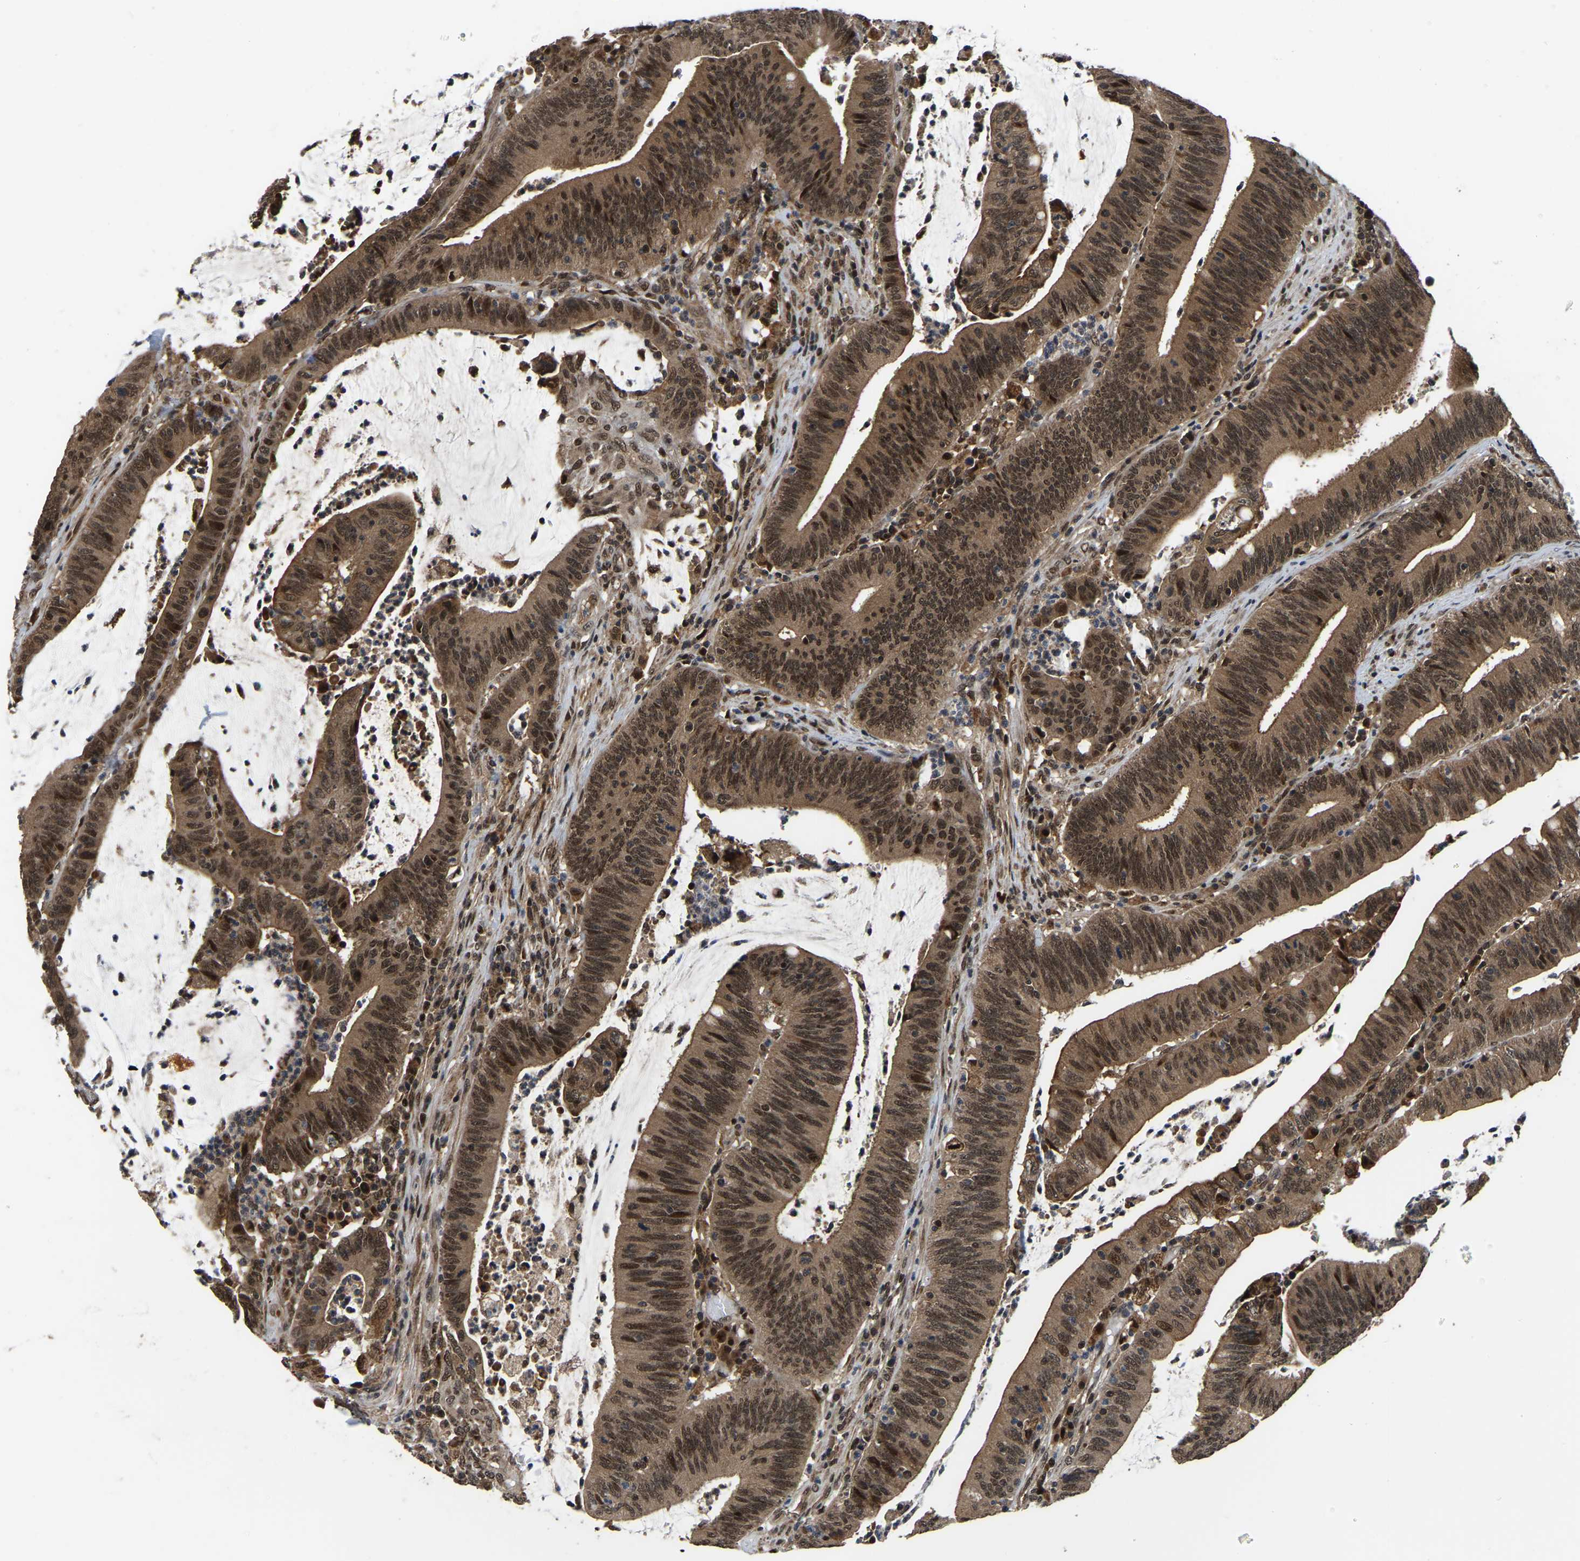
{"staining": {"intensity": "strong", "quantity": ">75%", "location": "cytoplasmic/membranous,nuclear"}, "tissue": "colorectal cancer", "cell_type": "Tumor cells", "image_type": "cancer", "snomed": [{"axis": "morphology", "description": "Normal tissue, NOS"}, {"axis": "morphology", "description": "Adenocarcinoma, NOS"}, {"axis": "topography", "description": "Rectum"}], "caption": "Colorectal adenocarcinoma stained for a protein (brown) exhibits strong cytoplasmic/membranous and nuclear positive positivity in approximately >75% of tumor cells.", "gene": "CIAO1", "patient": {"sex": "female", "age": 66}}